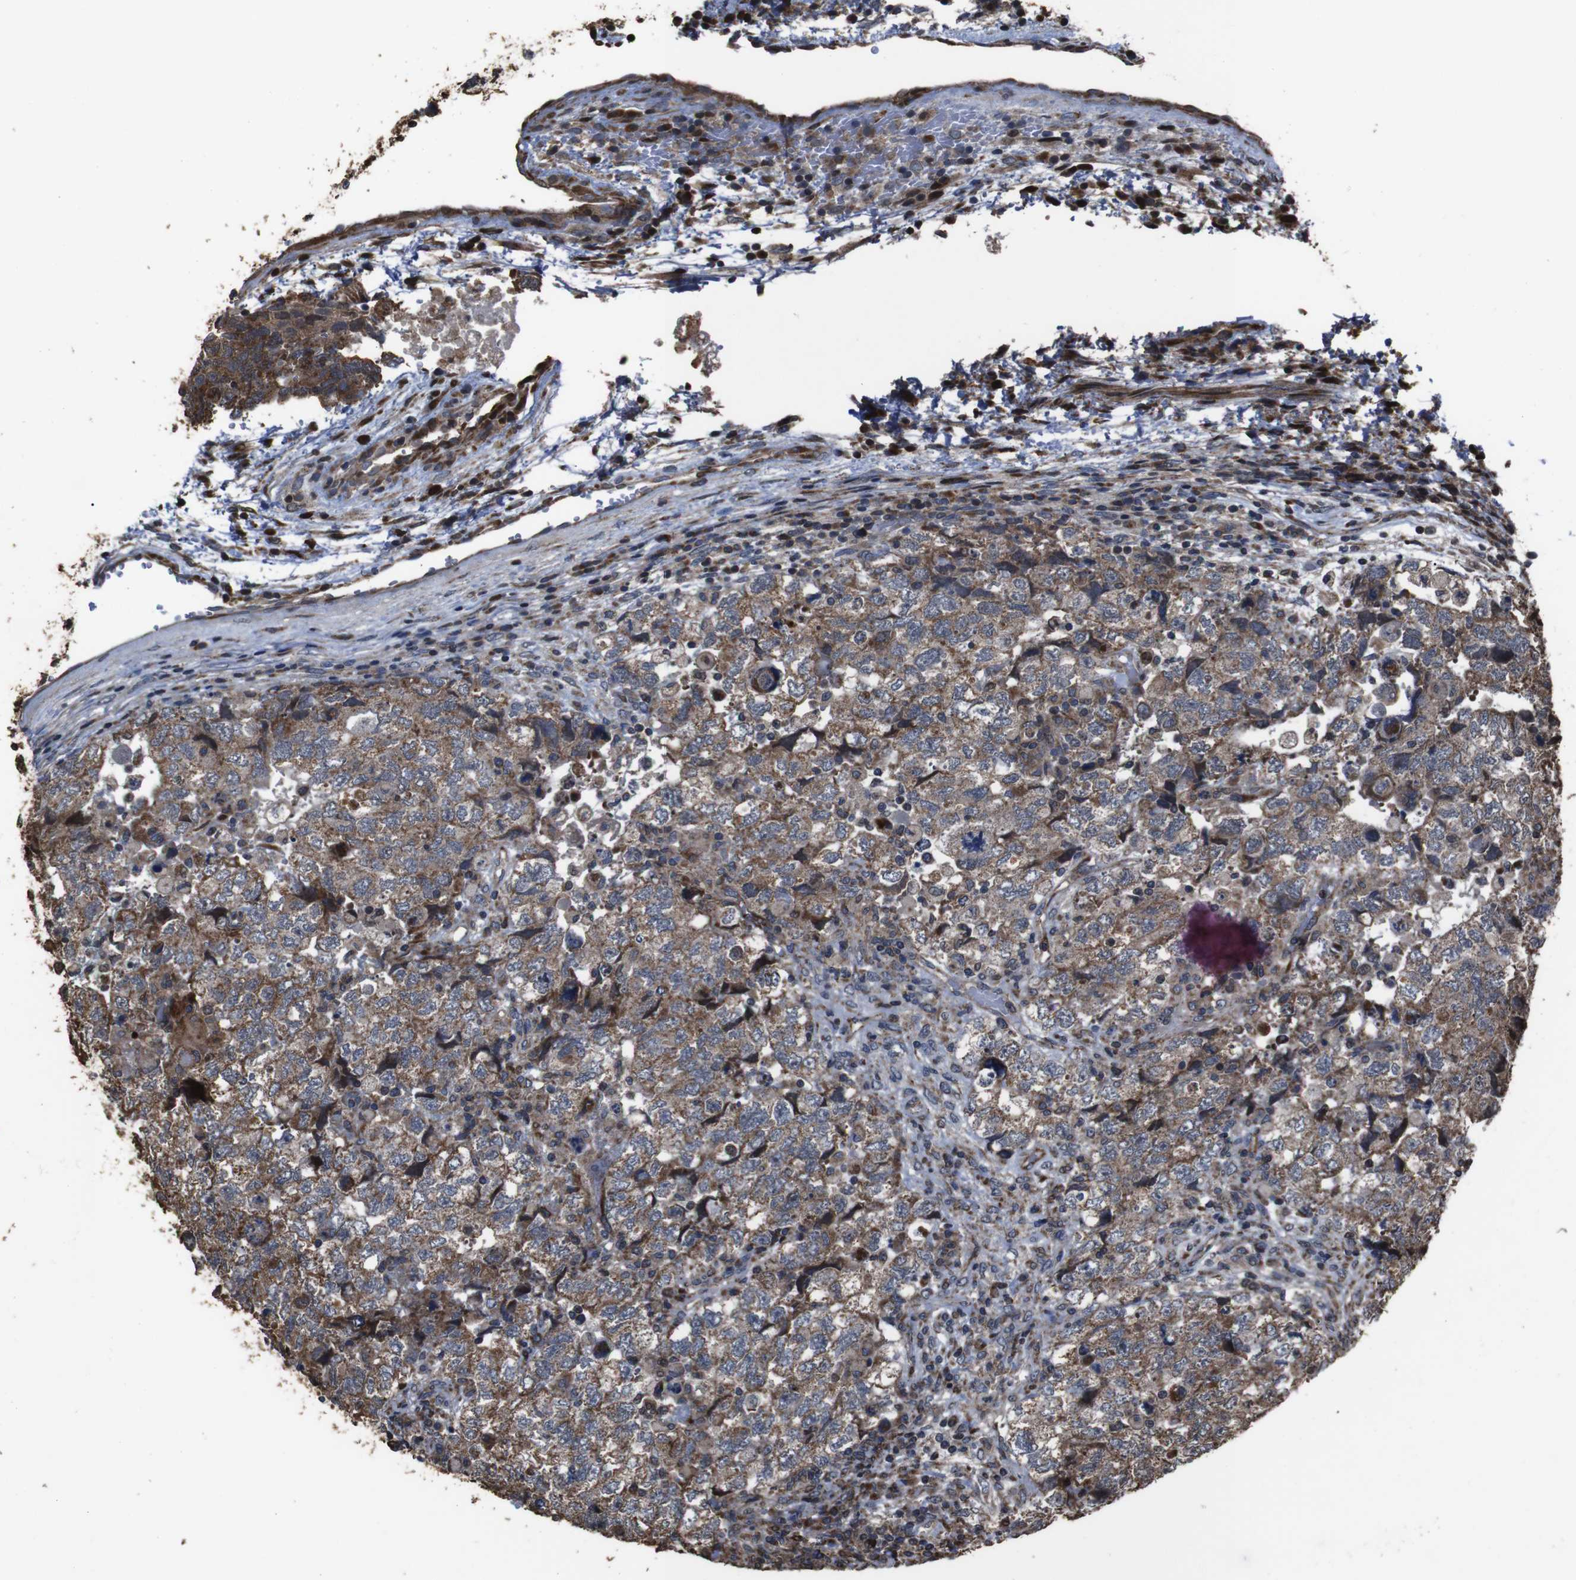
{"staining": {"intensity": "moderate", "quantity": ">75%", "location": "cytoplasmic/membranous"}, "tissue": "testis cancer", "cell_type": "Tumor cells", "image_type": "cancer", "snomed": [{"axis": "morphology", "description": "Carcinoma, Embryonal, NOS"}, {"axis": "topography", "description": "Testis"}], "caption": "IHC histopathology image of neoplastic tissue: human testis cancer stained using immunohistochemistry displays medium levels of moderate protein expression localized specifically in the cytoplasmic/membranous of tumor cells, appearing as a cytoplasmic/membranous brown color.", "gene": "SNN", "patient": {"sex": "male", "age": 36}}